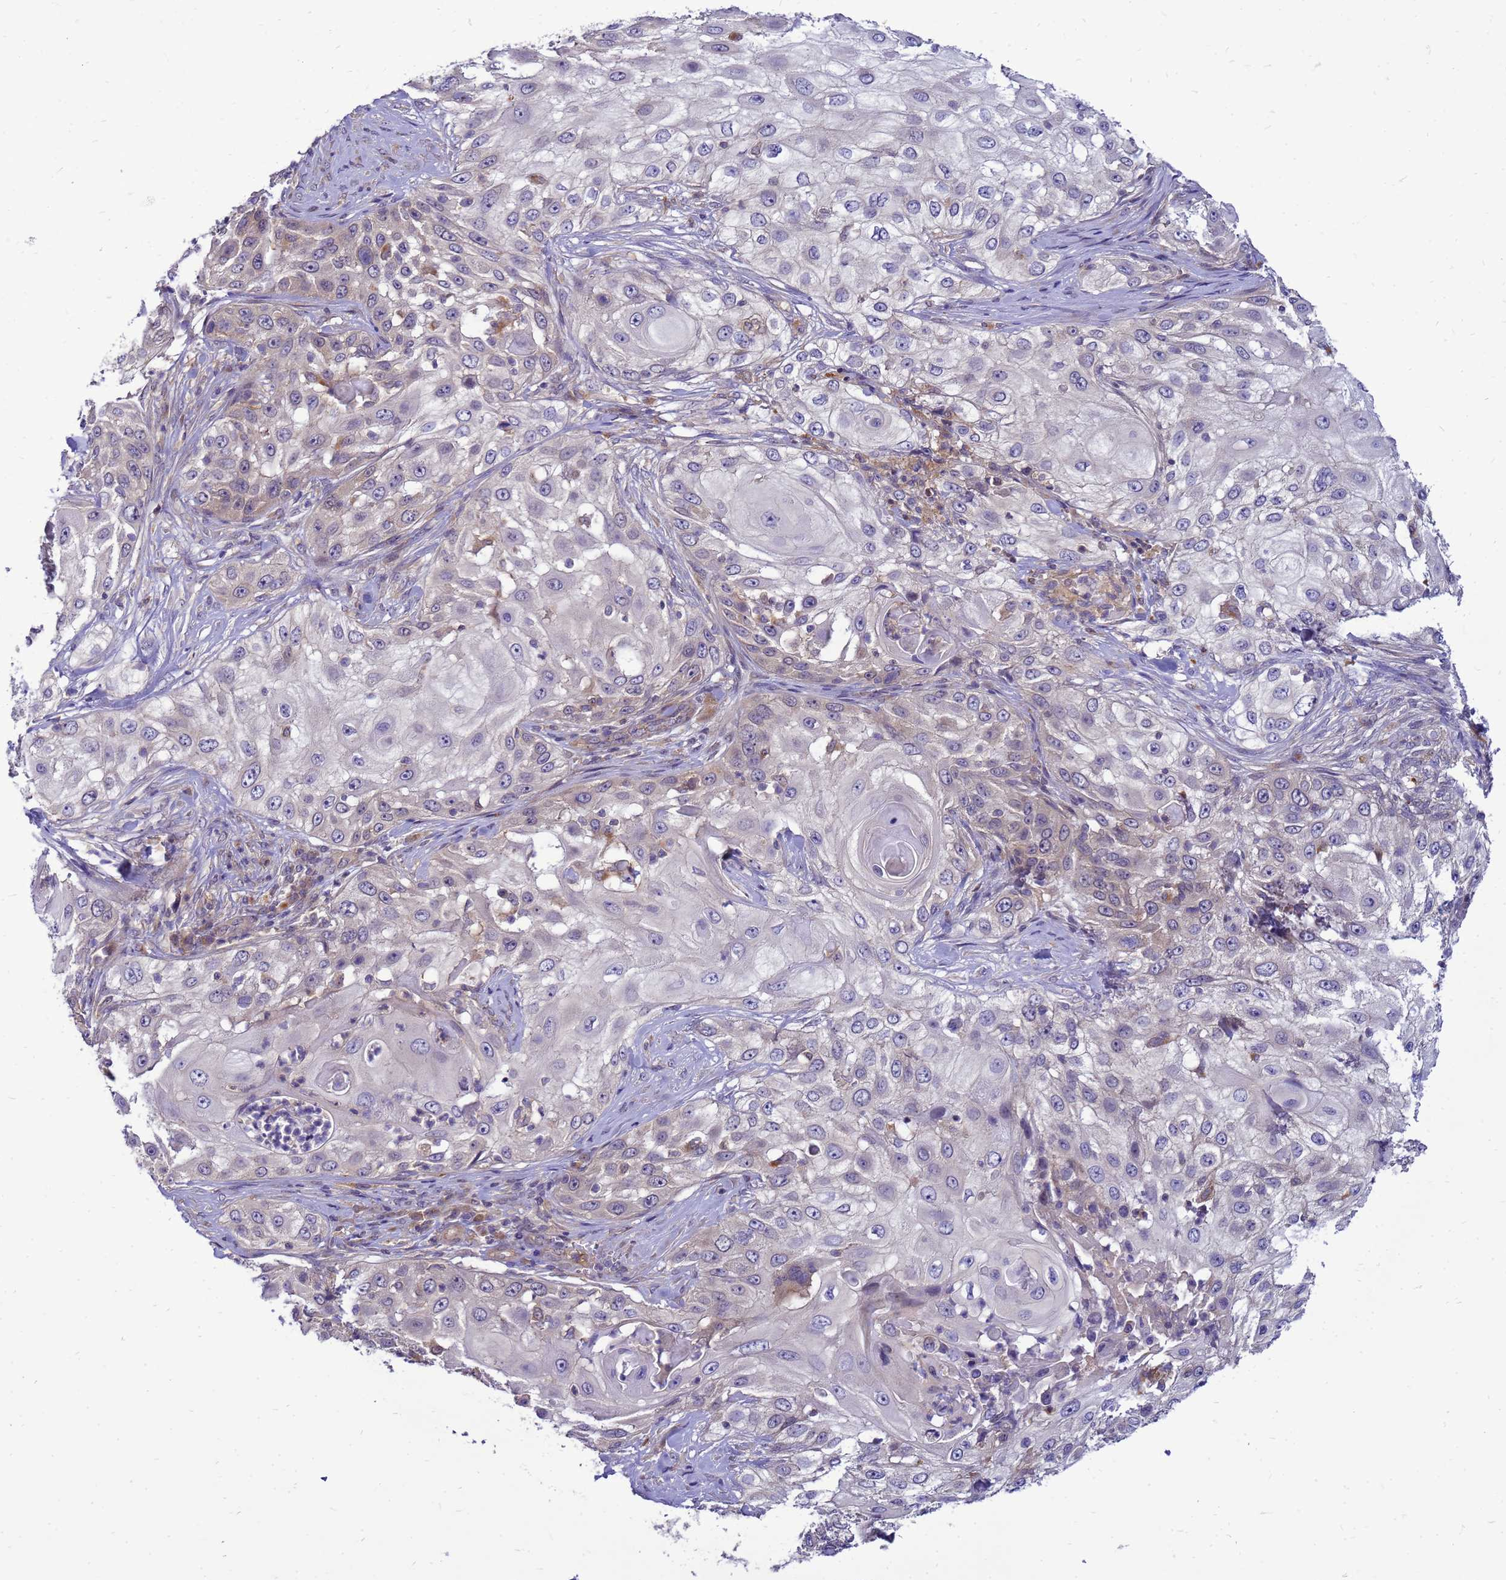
{"staining": {"intensity": "negative", "quantity": "none", "location": "none"}, "tissue": "skin cancer", "cell_type": "Tumor cells", "image_type": "cancer", "snomed": [{"axis": "morphology", "description": "Squamous cell carcinoma, NOS"}, {"axis": "topography", "description": "Skin"}], "caption": "Squamous cell carcinoma (skin) was stained to show a protein in brown. There is no significant expression in tumor cells. (DAB (3,3'-diaminobenzidine) immunohistochemistry (IHC) visualized using brightfield microscopy, high magnification).", "gene": "ENOPH1", "patient": {"sex": "female", "age": 44}}